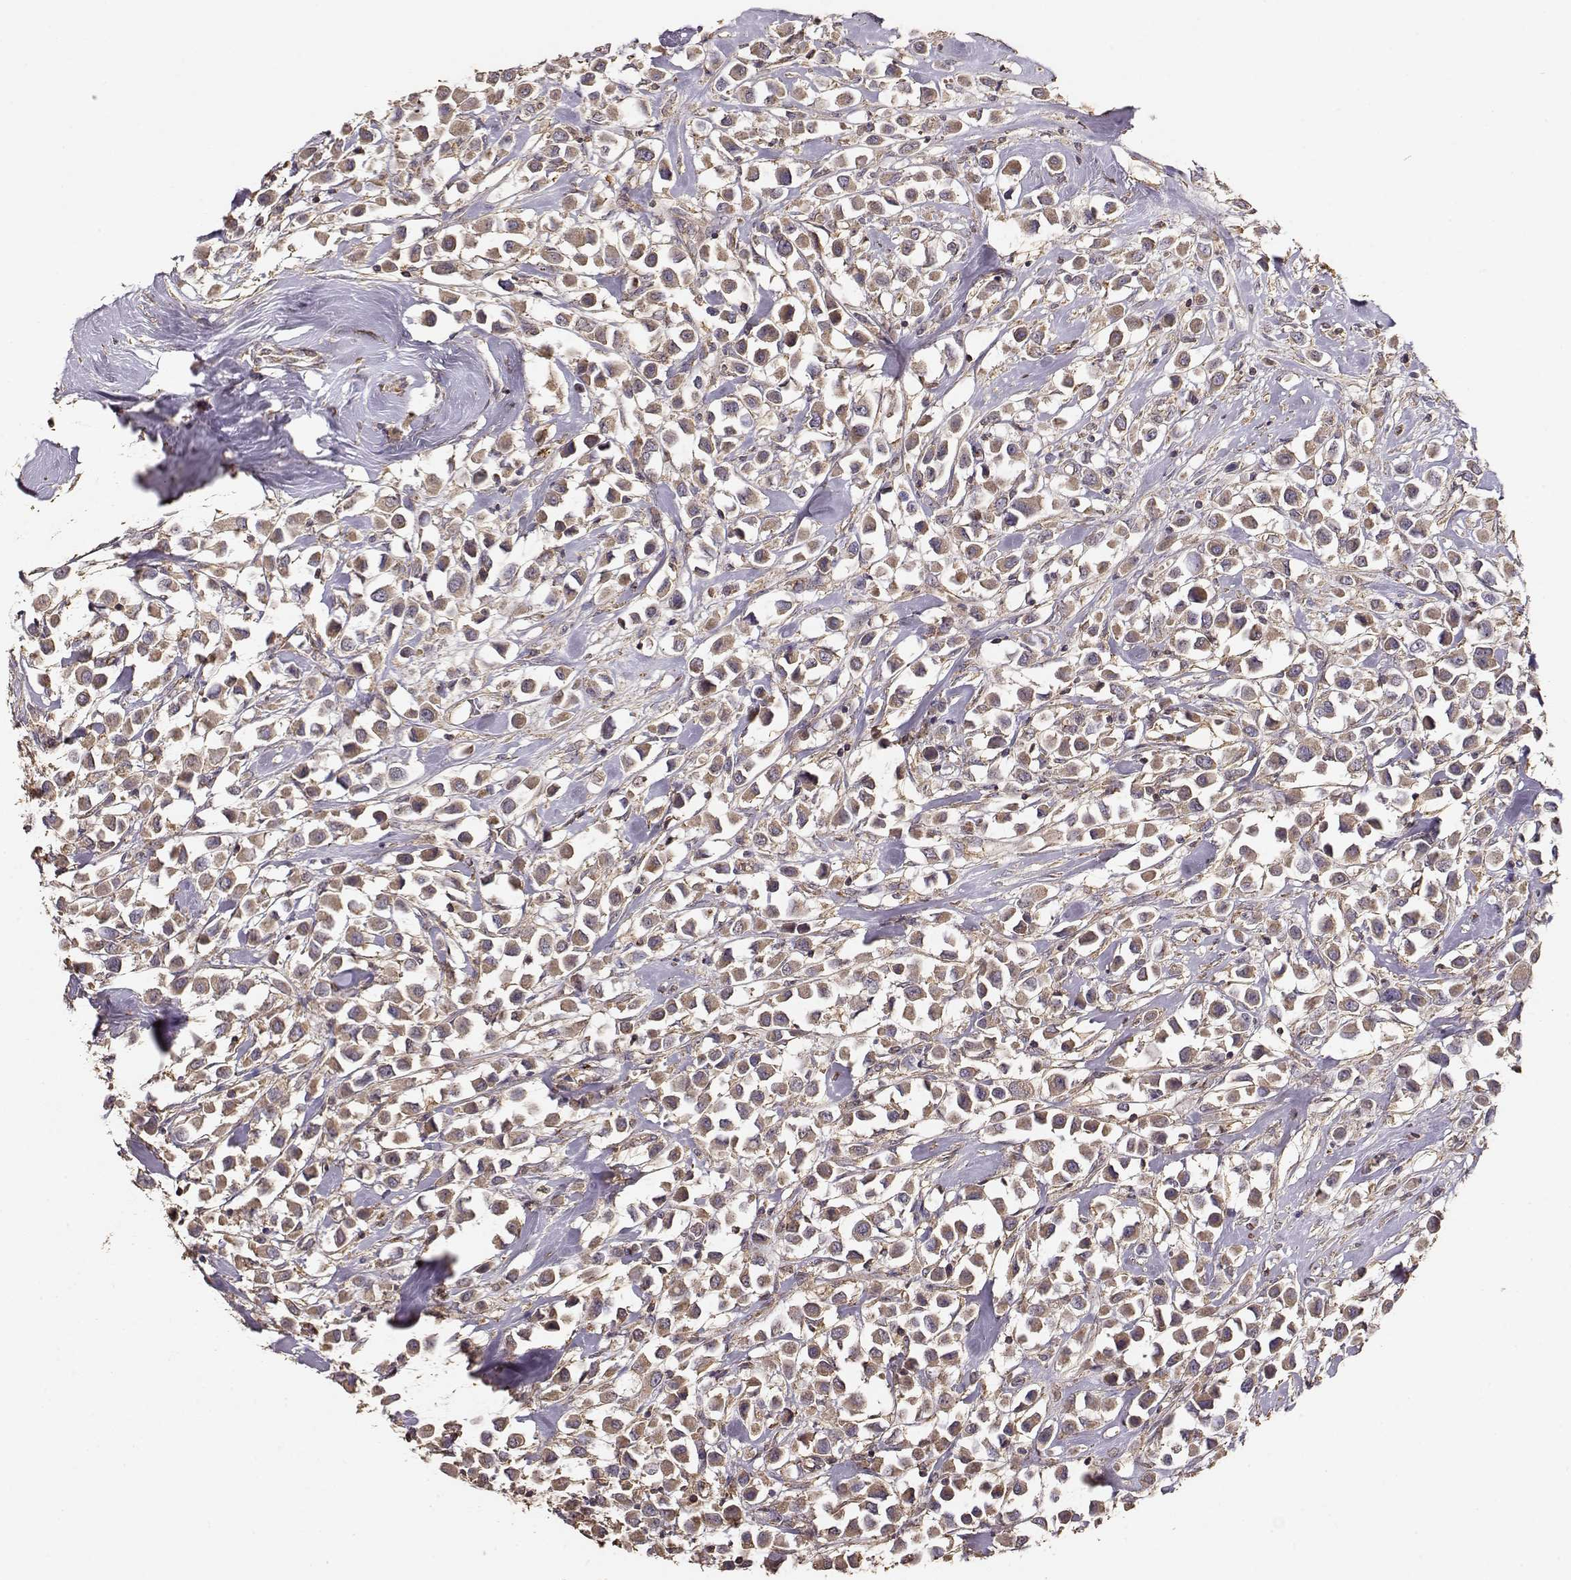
{"staining": {"intensity": "moderate", "quantity": ">75%", "location": "cytoplasmic/membranous"}, "tissue": "breast cancer", "cell_type": "Tumor cells", "image_type": "cancer", "snomed": [{"axis": "morphology", "description": "Duct carcinoma"}, {"axis": "topography", "description": "Breast"}], "caption": "This photomicrograph displays invasive ductal carcinoma (breast) stained with IHC to label a protein in brown. The cytoplasmic/membranous of tumor cells show moderate positivity for the protein. Nuclei are counter-stained blue.", "gene": "TARS3", "patient": {"sex": "female", "age": 61}}